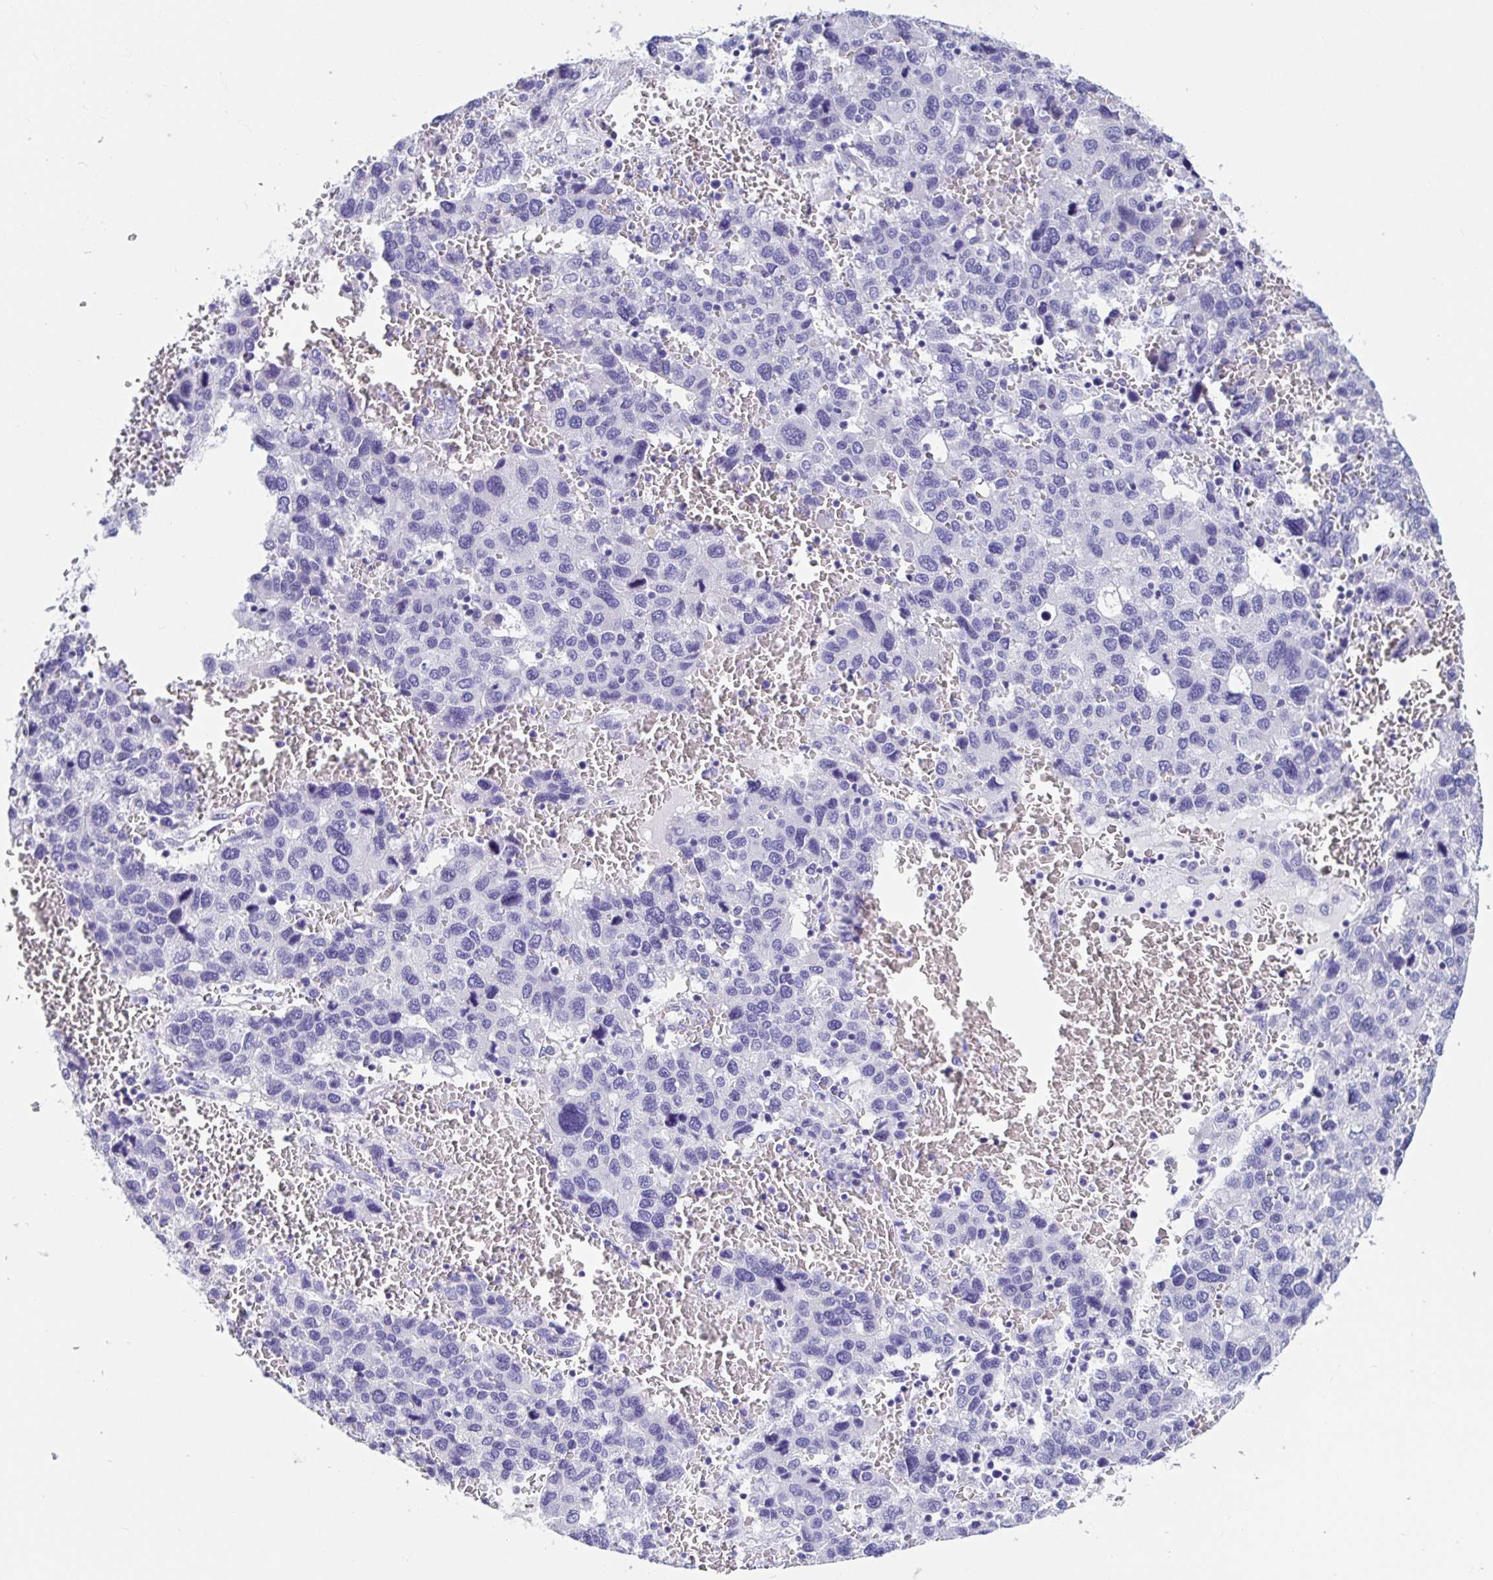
{"staining": {"intensity": "negative", "quantity": "none", "location": "none"}, "tissue": "liver cancer", "cell_type": "Tumor cells", "image_type": "cancer", "snomed": [{"axis": "morphology", "description": "Carcinoma, Hepatocellular, NOS"}, {"axis": "topography", "description": "Liver"}], "caption": "Liver hepatocellular carcinoma stained for a protein using immunohistochemistry displays no expression tumor cells.", "gene": "ZPBP2", "patient": {"sex": "male", "age": 69}}